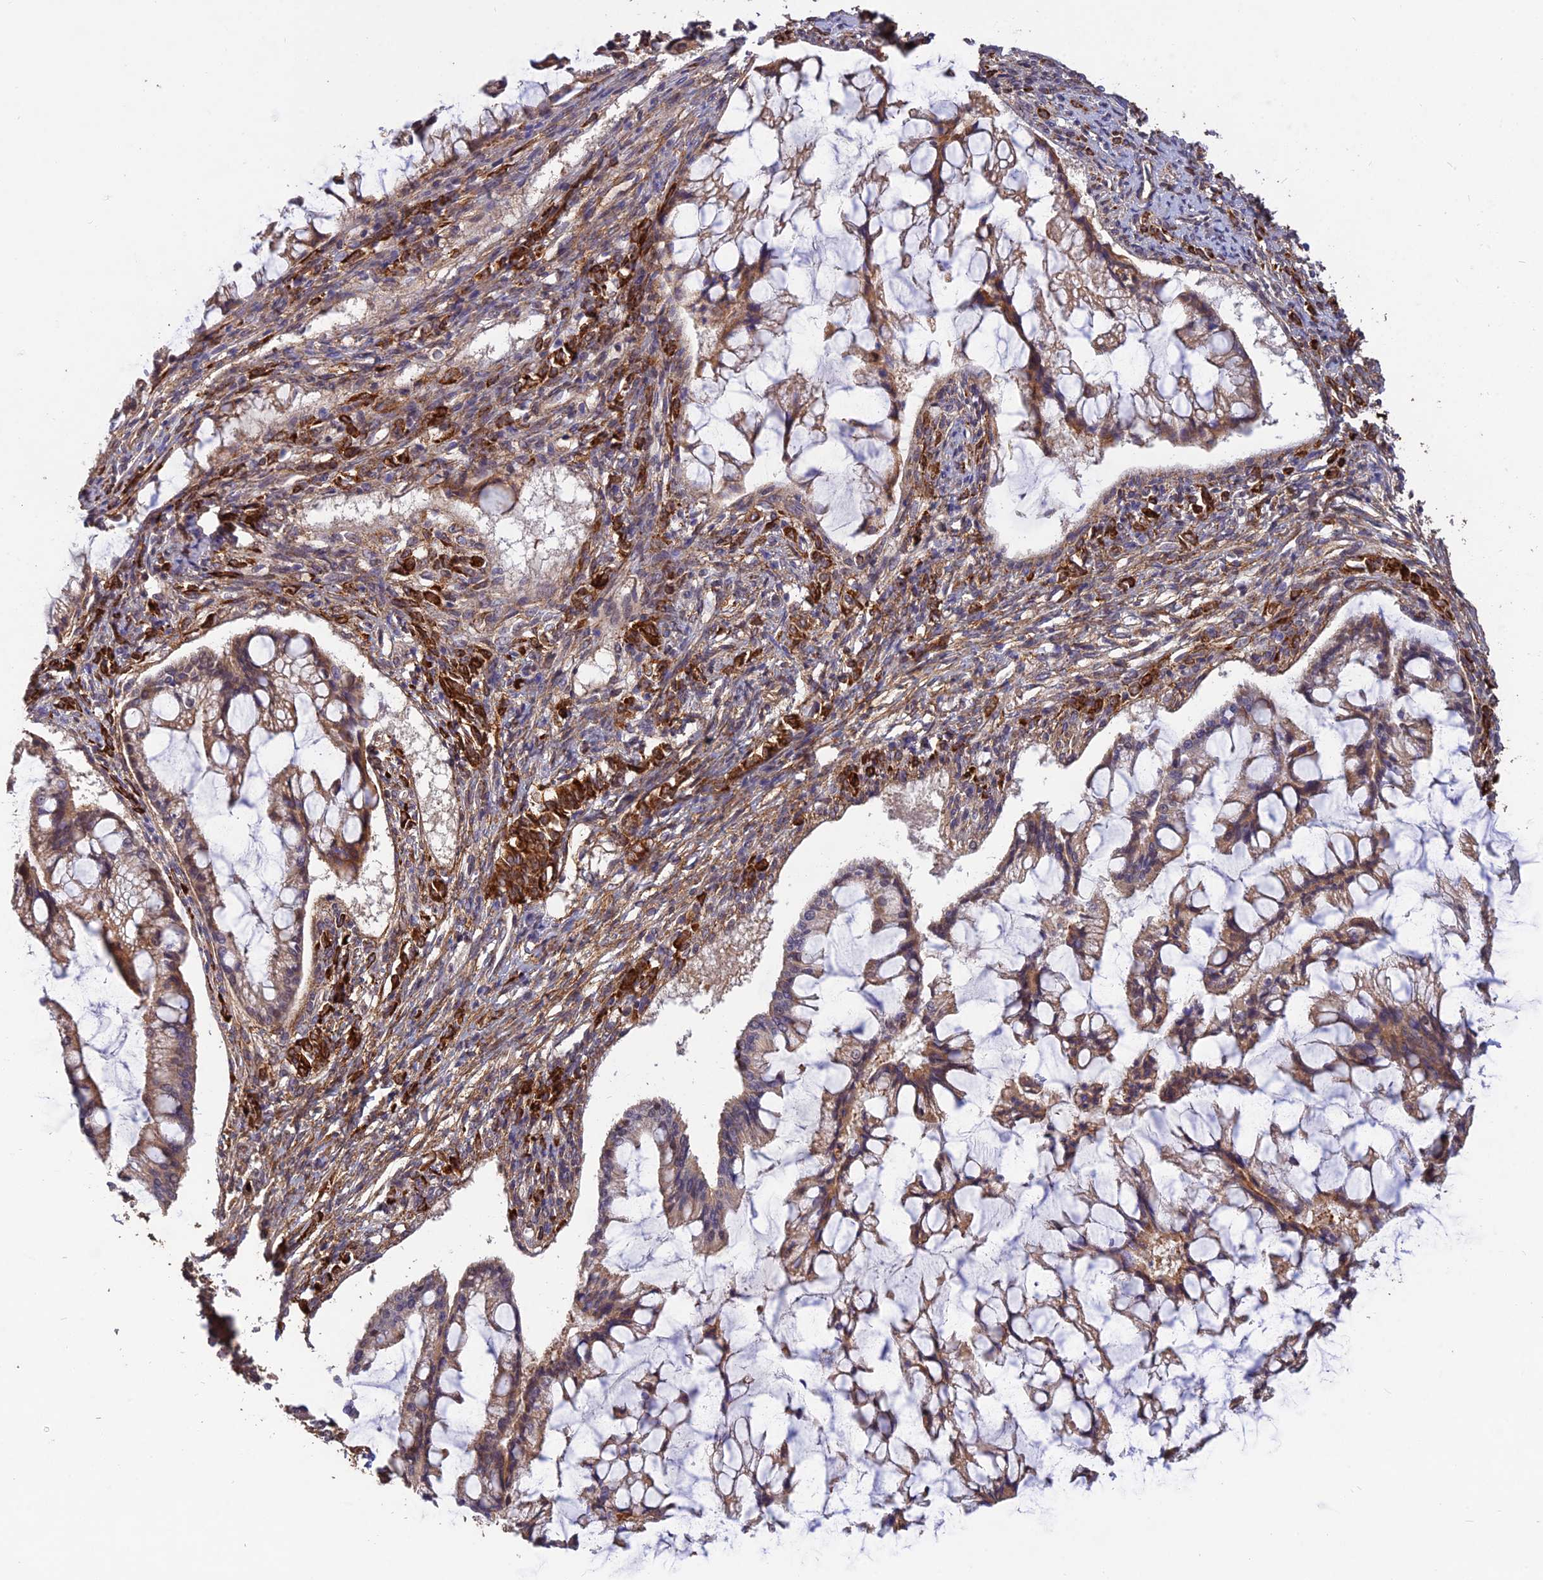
{"staining": {"intensity": "moderate", "quantity": ">75%", "location": "cytoplasmic/membranous"}, "tissue": "ovarian cancer", "cell_type": "Tumor cells", "image_type": "cancer", "snomed": [{"axis": "morphology", "description": "Cystadenocarcinoma, mucinous, NOS"}, {"axis": "topography", "description": "Ovary"}], "caption": "This histopathology image exhibits IHC staining of human ovarian cancer, with medium moderate cytoplasmic/membranous staining in approximately >75% of tumor cells.", "gene": "PAGR1", "patient": {"sex": "female", "age": 73}}